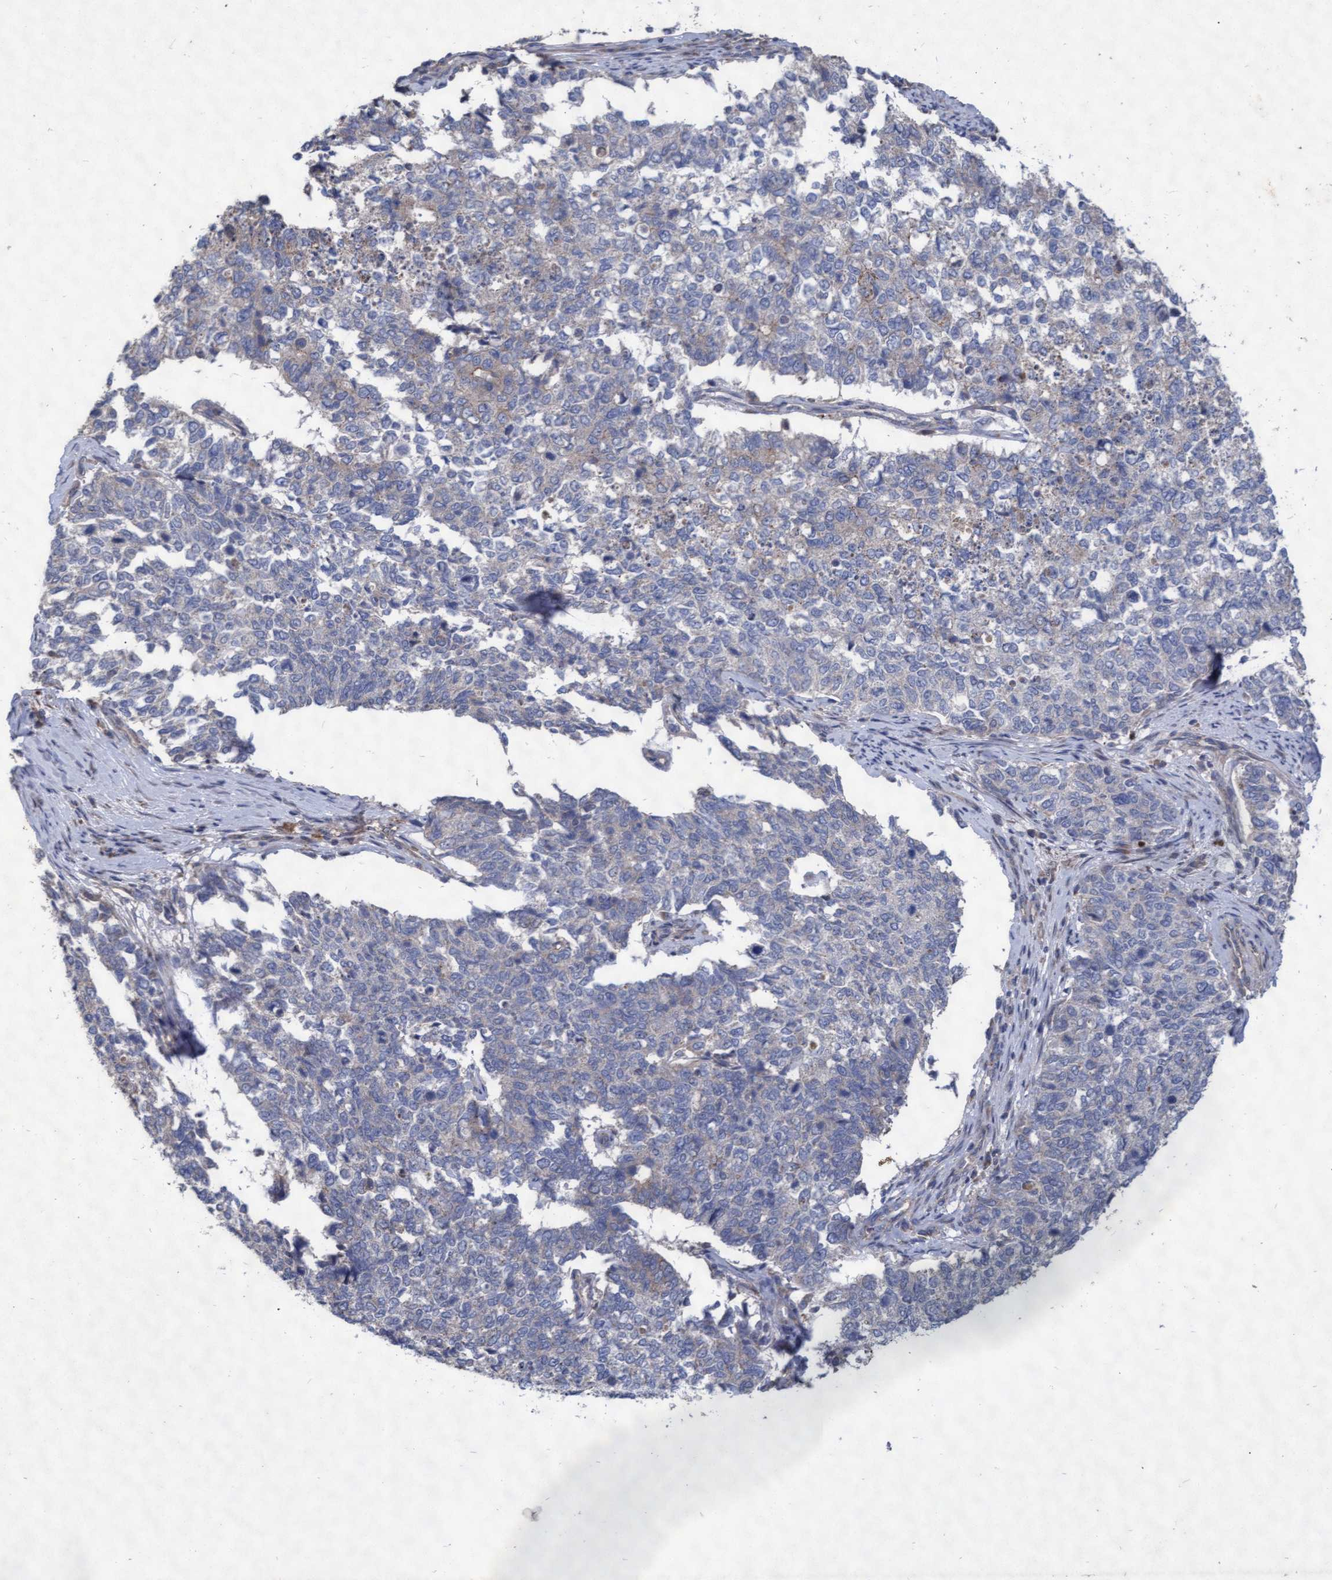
{"staining": {"intensity": "negative", "quantity": "none", "location": "none"}, "tissue": "cervical cancer", "cell_type": "Tumor cells", "image_type": "cancer", "snomed": [{"axis": "morphology", "description": "Squamous cell carcinoma, NOS"}, {"axis": "topography", "description": "Cervix"}], "caption": "The image reveals no staining of tumor cells in cervical cancer (squamous cell carcinoma).", "gene": "ABCF2", "patient": {"sex": "female", "age": 63}}